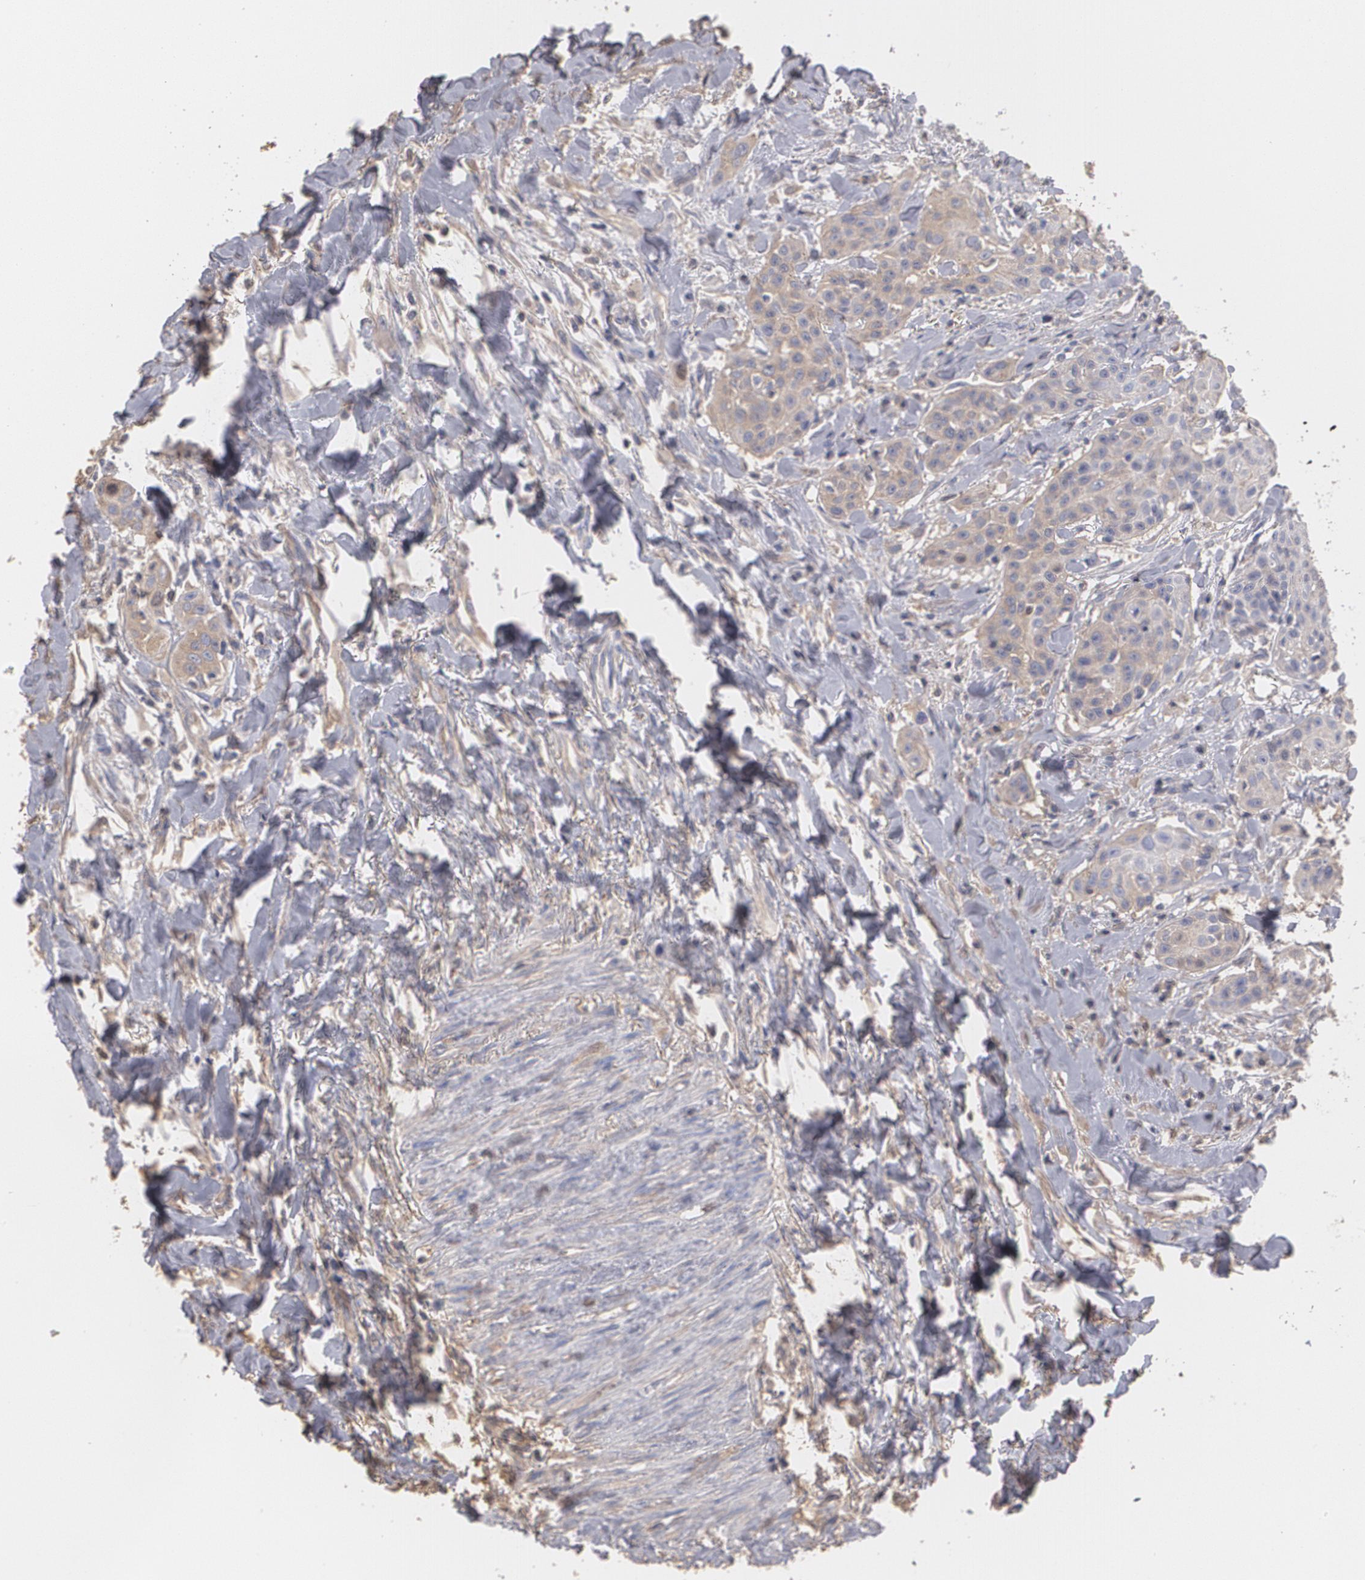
{"staining": {"intensity": "weak", "quantity": "25%-75%", "location": "cytoplasmic/membranous"}, "tissue": "head and neck cancer", "cell_type": "Tumor cells", "image_type": "cancer", "snomed": [{"axis": "morphology", "description": "Squamous cell carcinoma, NOS"}, {"axis": "morphology", "description": "Squamous cell carcinoma, metastatic, NOS"}, {"axis": "topography", "description": "Lymph node"}, {"axis": "topography", "description": "Salivary gland"}, {"axis": "topography", "description": "Head-Neck"}], "caption": "The micrograph demonstrates a brown stain indicating the presence of a protein in the cytoplasmic/membranous of tumor cells in squamous cell carcinoma (head and neck).", "gene": "SERPINA1", "patient": {"sex": "female", "age": 74}}